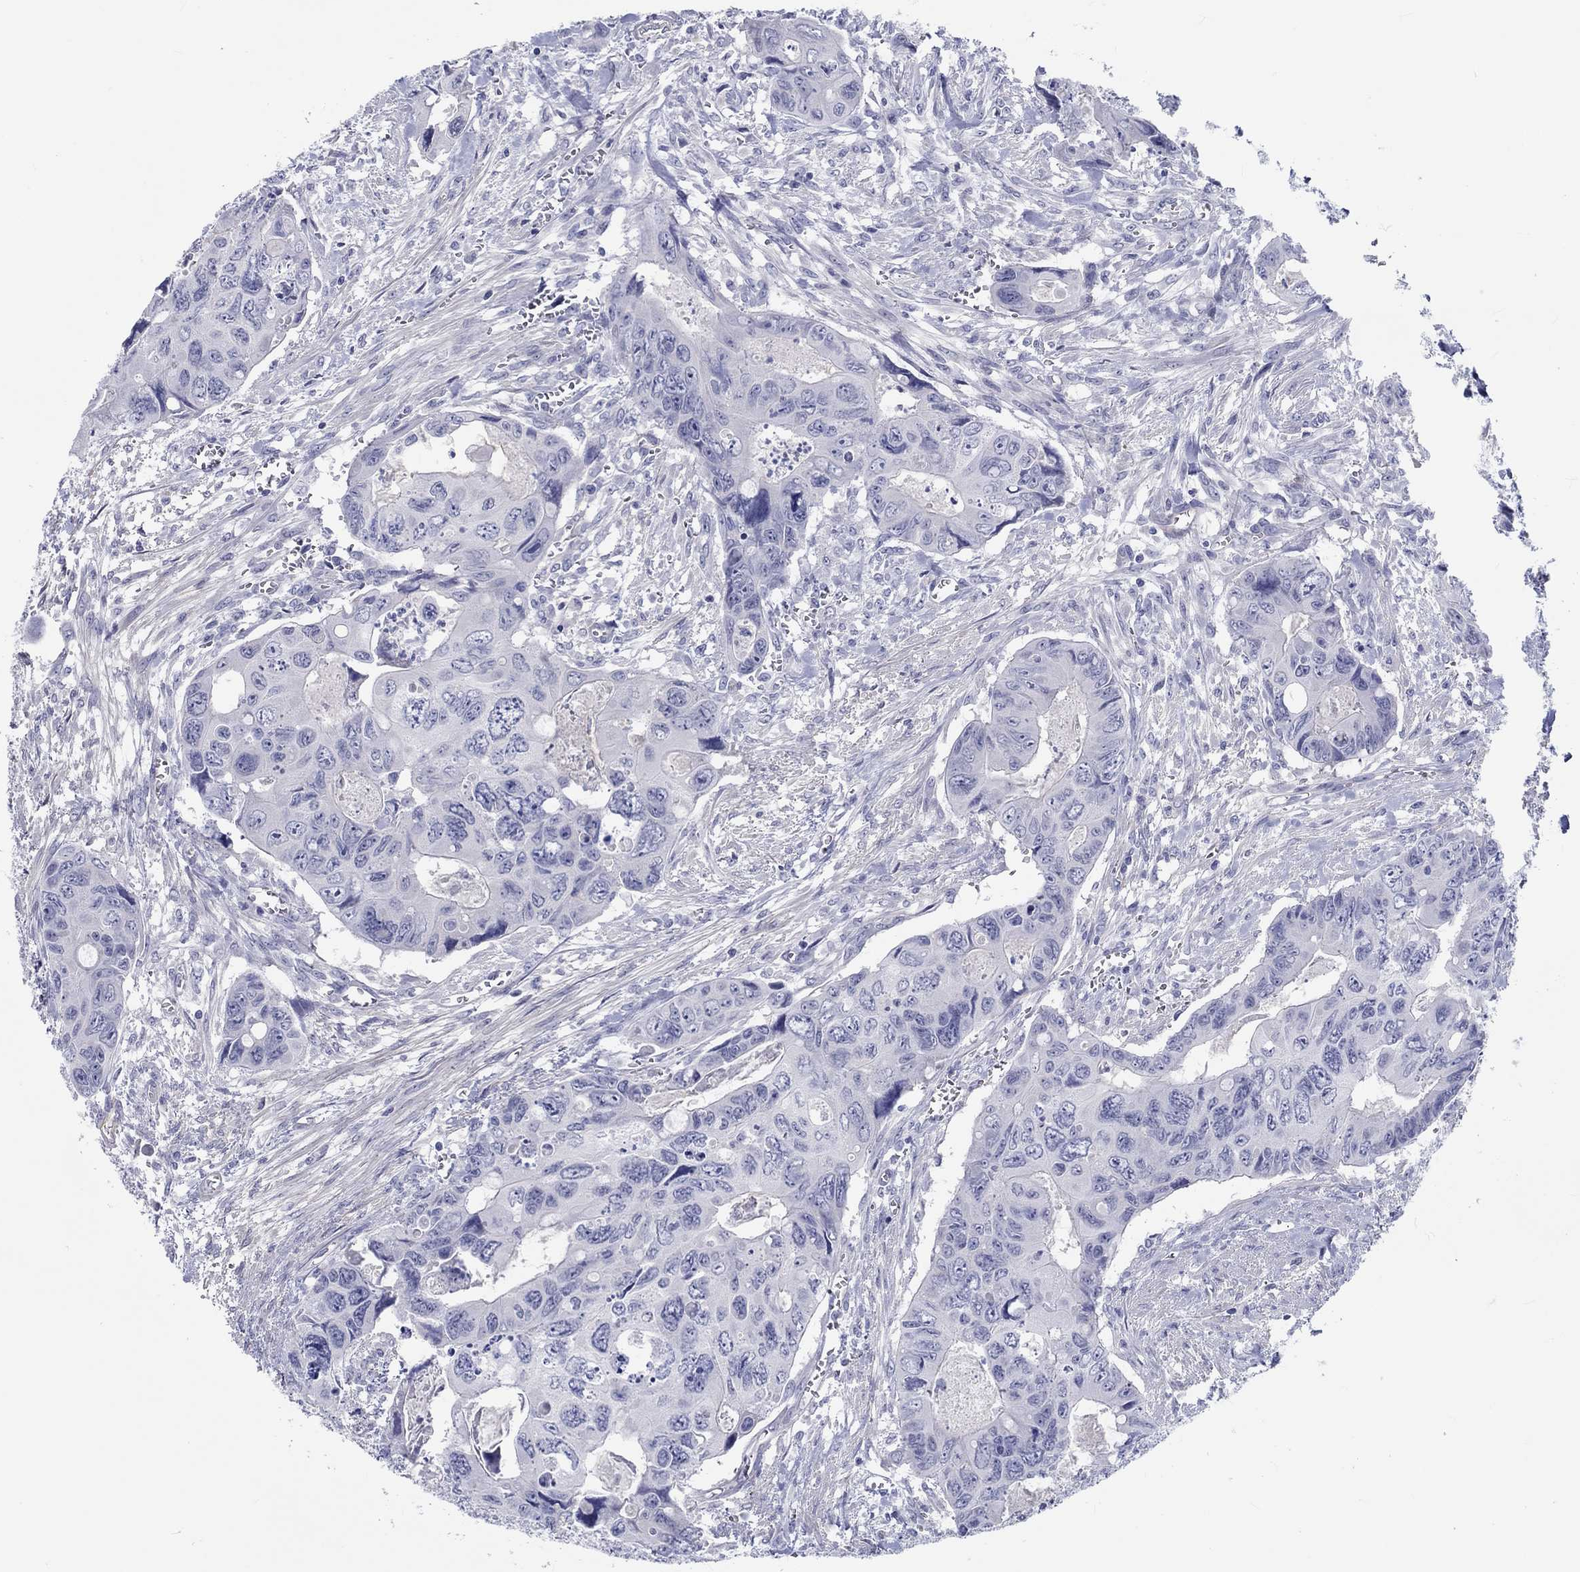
{"staining": {"intensity": "negative", "quantity": "none", "location": "none"}, "tissue": "colorectal cancer", "cell_type": "Tumor cells", "image_type": "cancer", "snomed": [{"axis": "morphology", "description": "Adenocarcinoma, NOS"}, {"axis": "topography", "description": "Rectum"}], "caption": "Colorectal cancer (adenocarcinoma) was stained to show a protein in brown. There is no significant expression in tumor cells.", "gene": "CDY2B", "patient": {"sex": "male", "age": 62}}